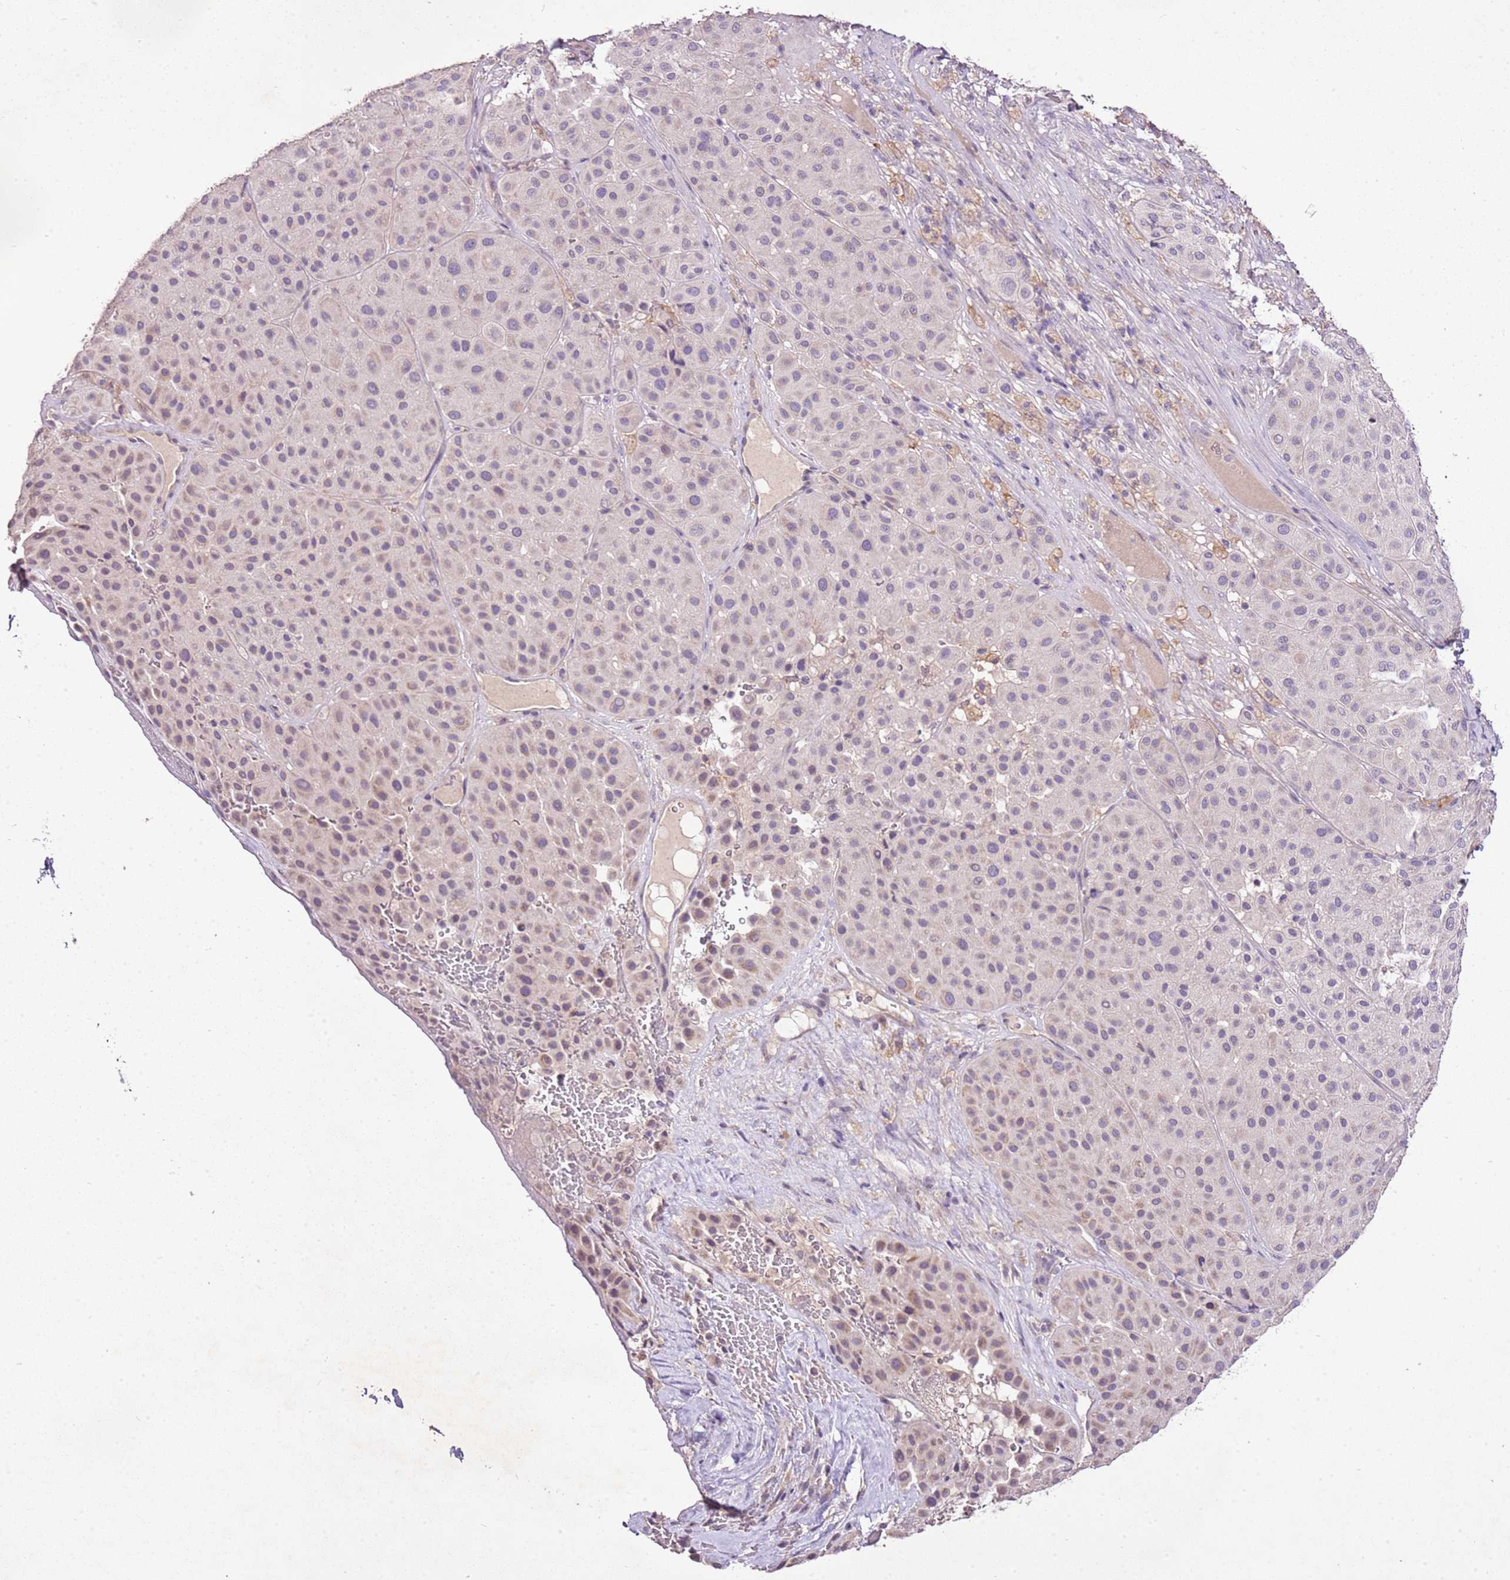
{"staining": {"intensity": "negative", "quantity": "none", "location": "none"}, "tissue": "melanoma", "cell_type": "Tumor cells", "image_type": "cancer", "snomed": [{"axis": "morphology", "description": "Malignant melanoma, Metastatic site"}, {"axis": "topography", "description": "Smooth muscle"}], "caption": "Tumor cells show no significant expression in melanoma.", "gene": "CMKLR1", "patient": {"sex": "male", "age": 41}}